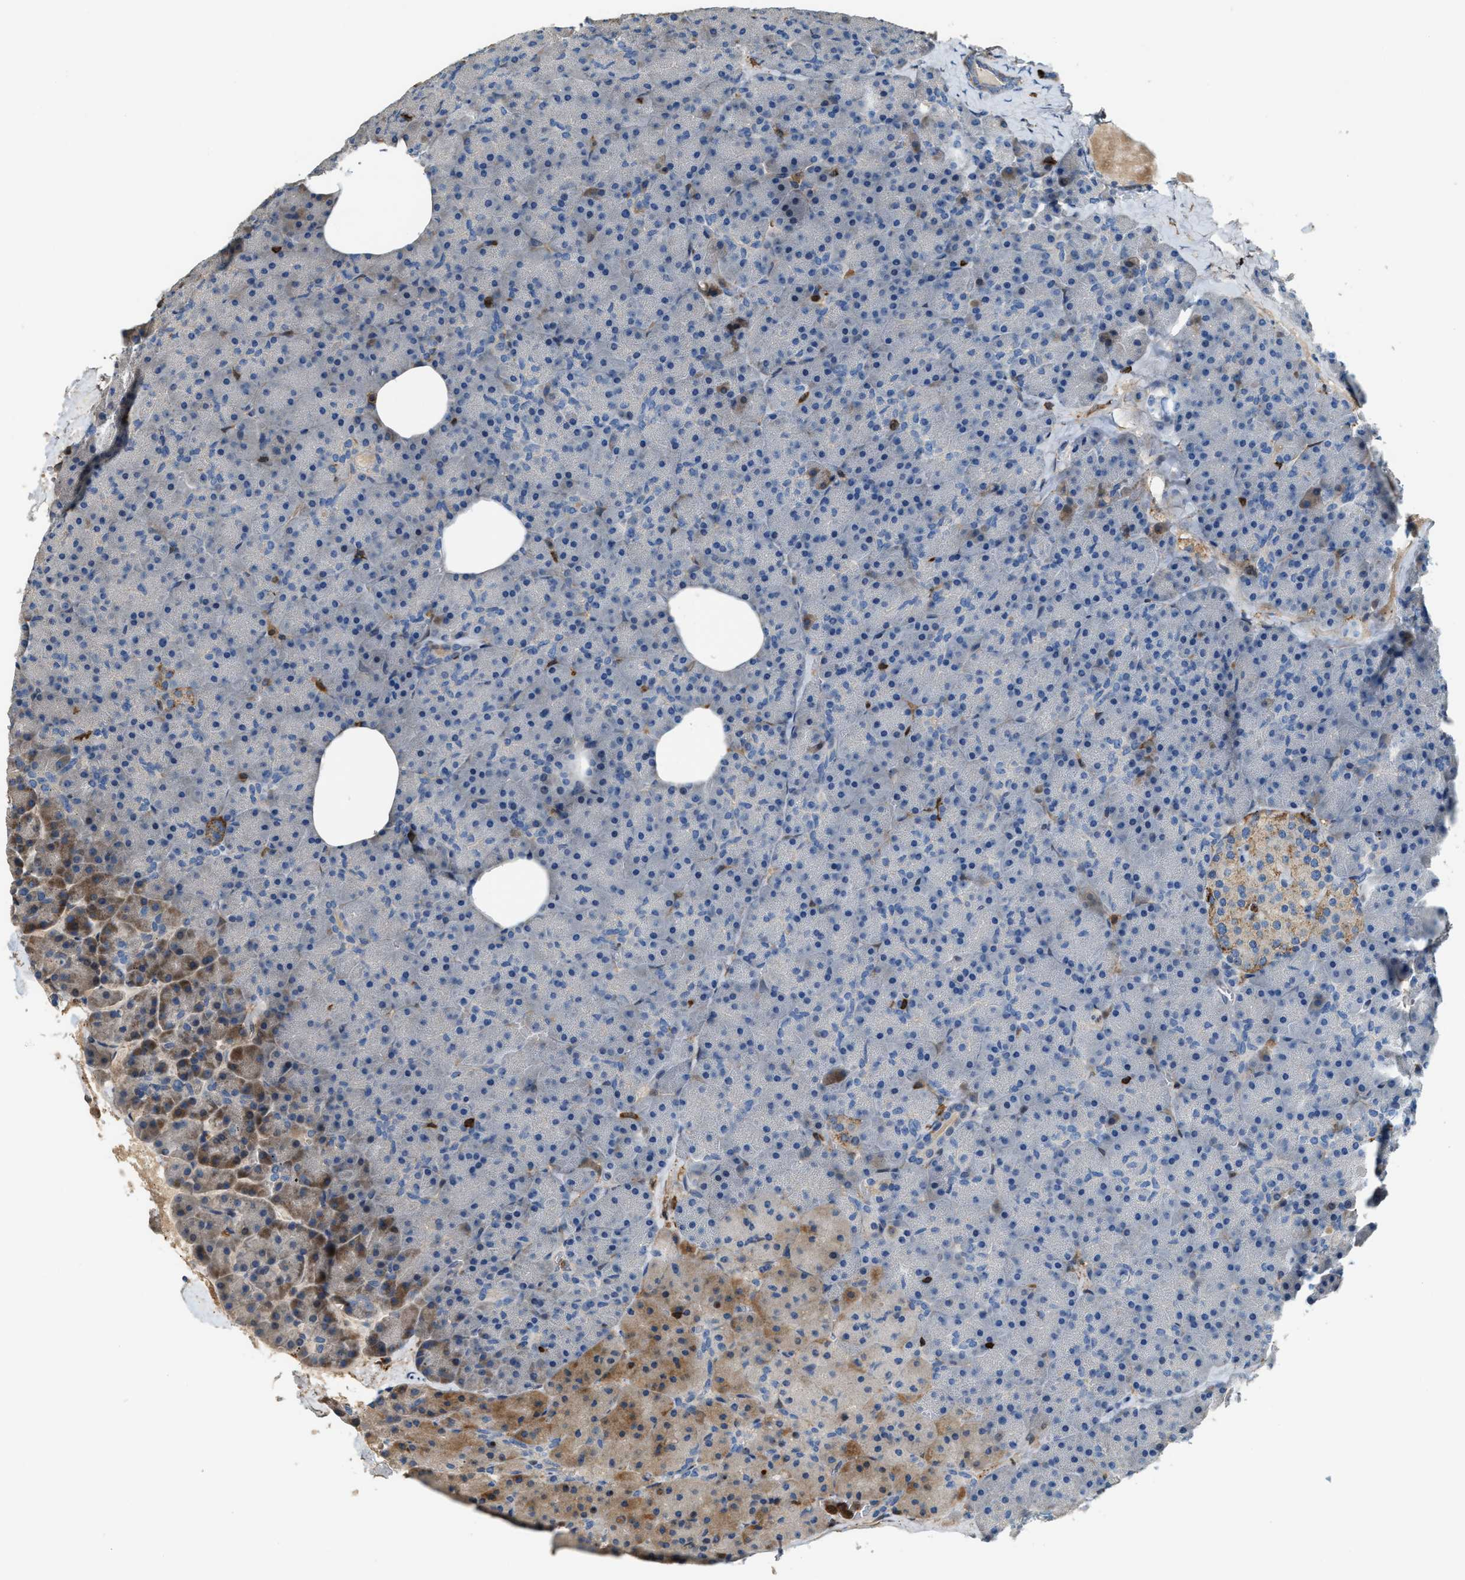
{"staining": {"intensity": "moderate", "quantity": "<25%", "location": "cytoplasmic/membranous"}, "tissue": "pancreas", "cell_type": "Exocrine glandular cells", "image_type": "normal", "snomed": [{"axis": "morphology", "description": "Normal tissue, NOS"}, {"axis": "morphology", "description": "Carcinoid, malignant, NOS"}, {"axis": "topography", "description": "Pancreas"}], "caption": "IHC (DAB) staining of unremarkable human pancreas exhibits moderate cytoplasmic/membranous protein positivity in about <25% of exocrine glandular cells.", "gene": "SERPINB5", "patient": {"sex": "female", "age": 35}}